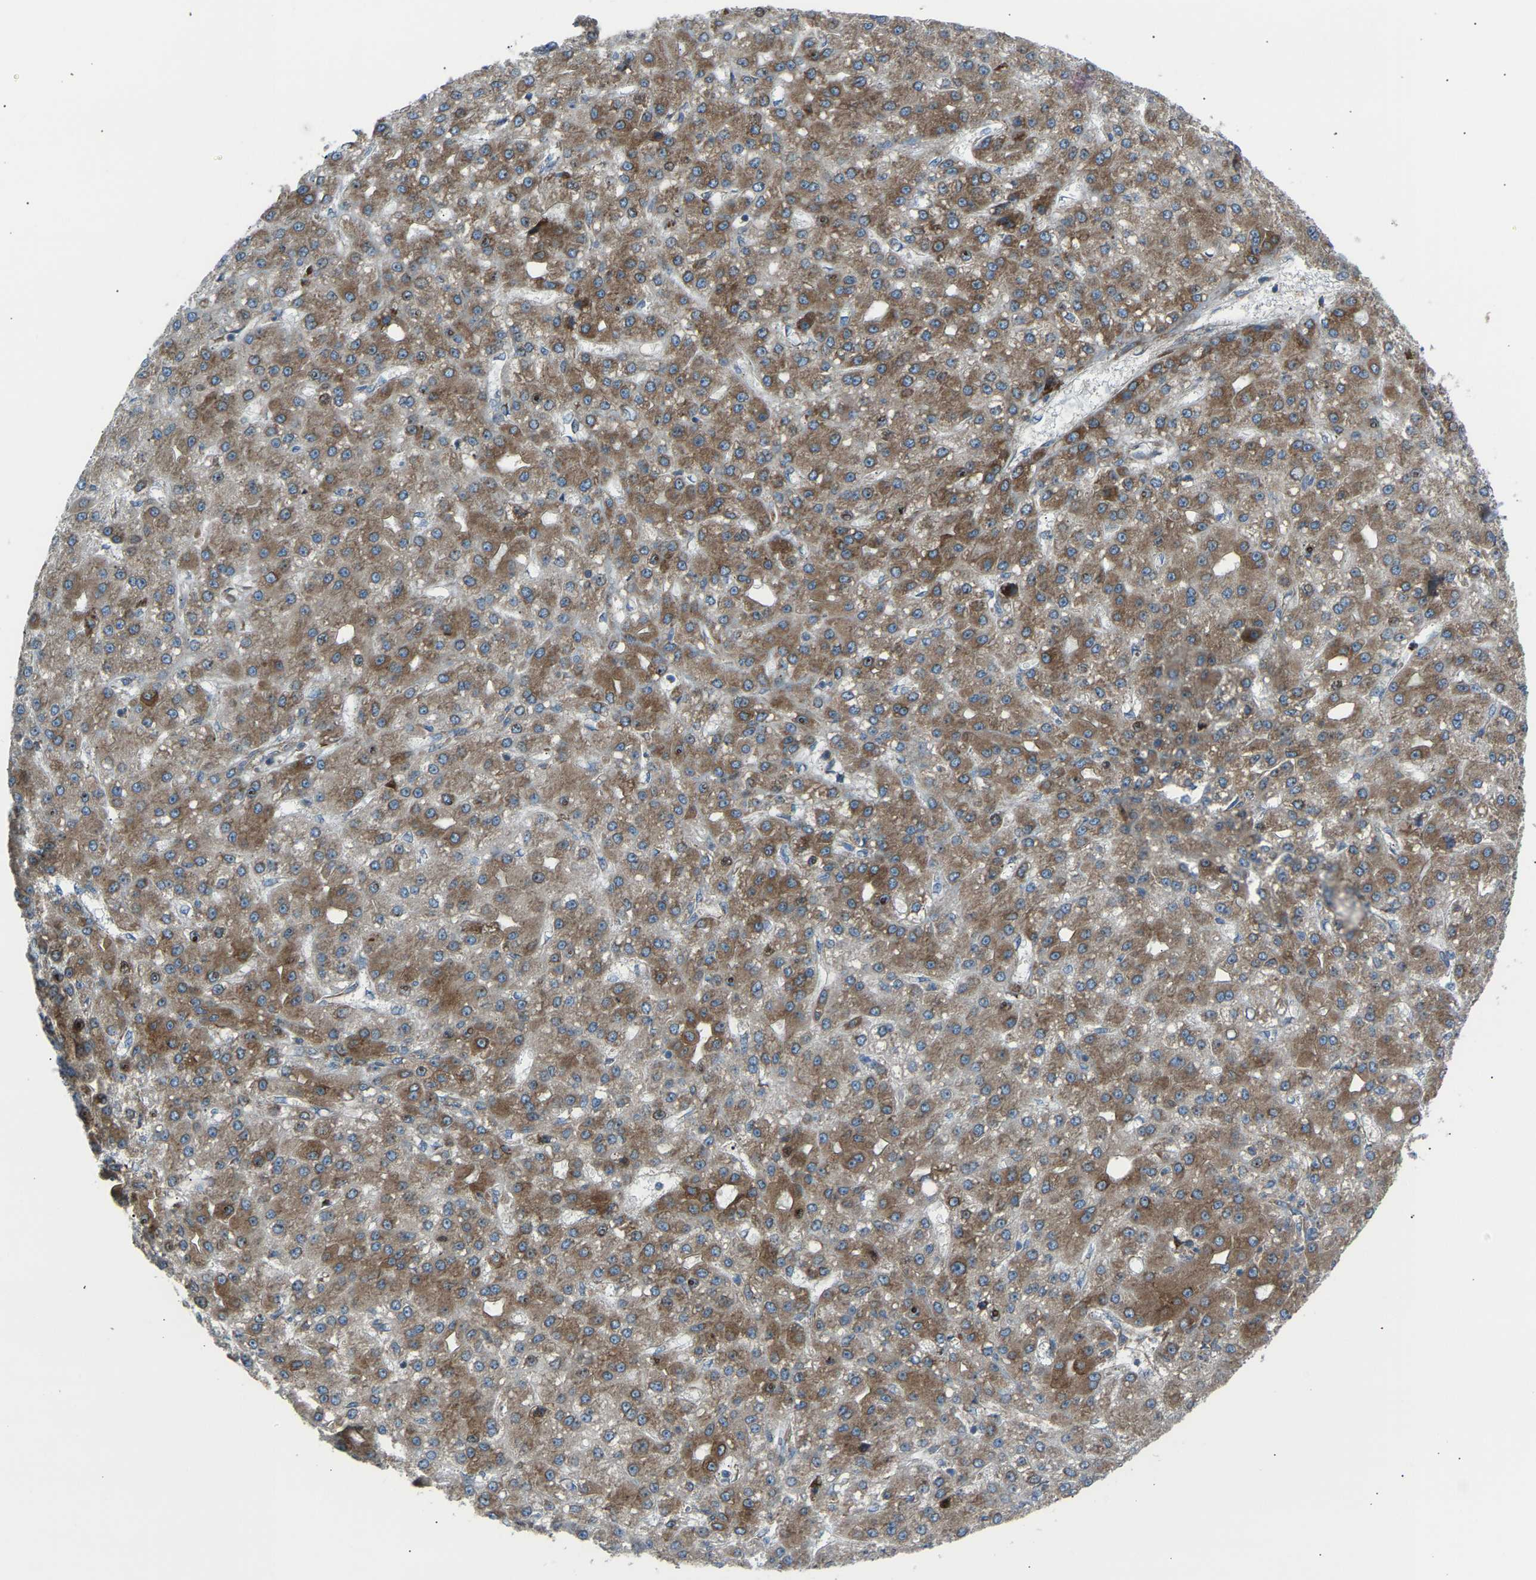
{"staining": {"intensity": "moderate", "quantity": ">75%", "location": "cytoplasmic/membranous"}, "tissue": "liver cancer", "cell_type": "Tumor cells", "image_type": "cancer", "snomed": [{"axis": "morphology", "description": "Carcinoma, Hepatocellular, NOS"}, {"axis": "topography", "description": "Liver"}], "caption": "Moderate cytoplasmic/membranous protein expression is appreciated in about >75% of tumor cells in liver hepatocellular carcinoma. (Stains: DAB (3,3'-diaminobenzidine) in brown, nuclei in blue, Microscopy: brightfield microscopy at high magnification).", "gene": "VPS41", "patient": {"sex": "male", "age": 67}}